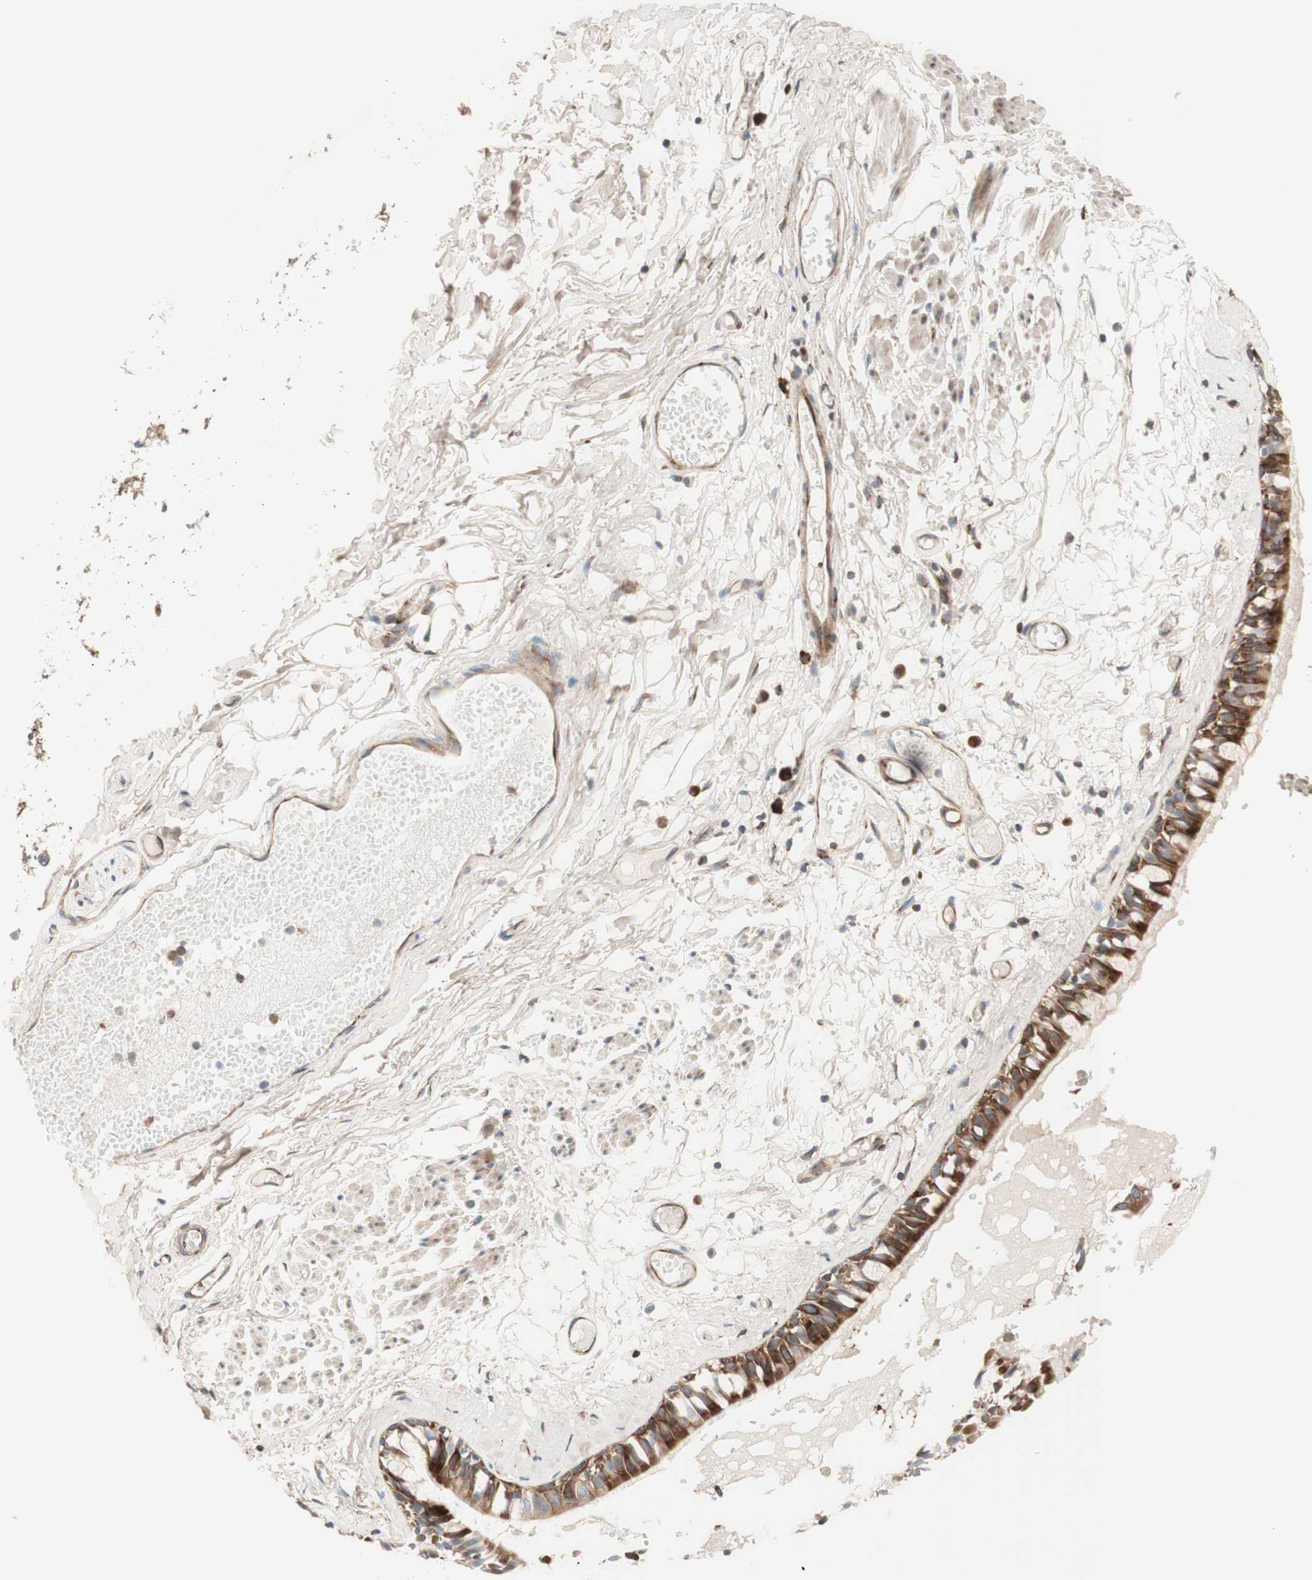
{"staining": {"intensity": "strong", "quantity": ">75%", "location": "cytoplasmic/membranous"}, "tissue": "bronchus", "cell_type": "Respiratory epithelial cells", "image_type": "normal", "snomed": [{"axis": "morphology", "description": "Normal tissue, NOS"}, {"axis": "morphology", "description": "Inflammation, NOS"}, {"axis": "topography", "description": "Cartilage tissue"}, {"axis": "topography", "description": "Lung"}], "caption": "Strong cytoplasmic/membranous positivity is identified in about >75% of respiratory epithelial cells in unremarkable bronchus.", "gene": "CCN4", "patient": {"sex": "male", "age": 71}}